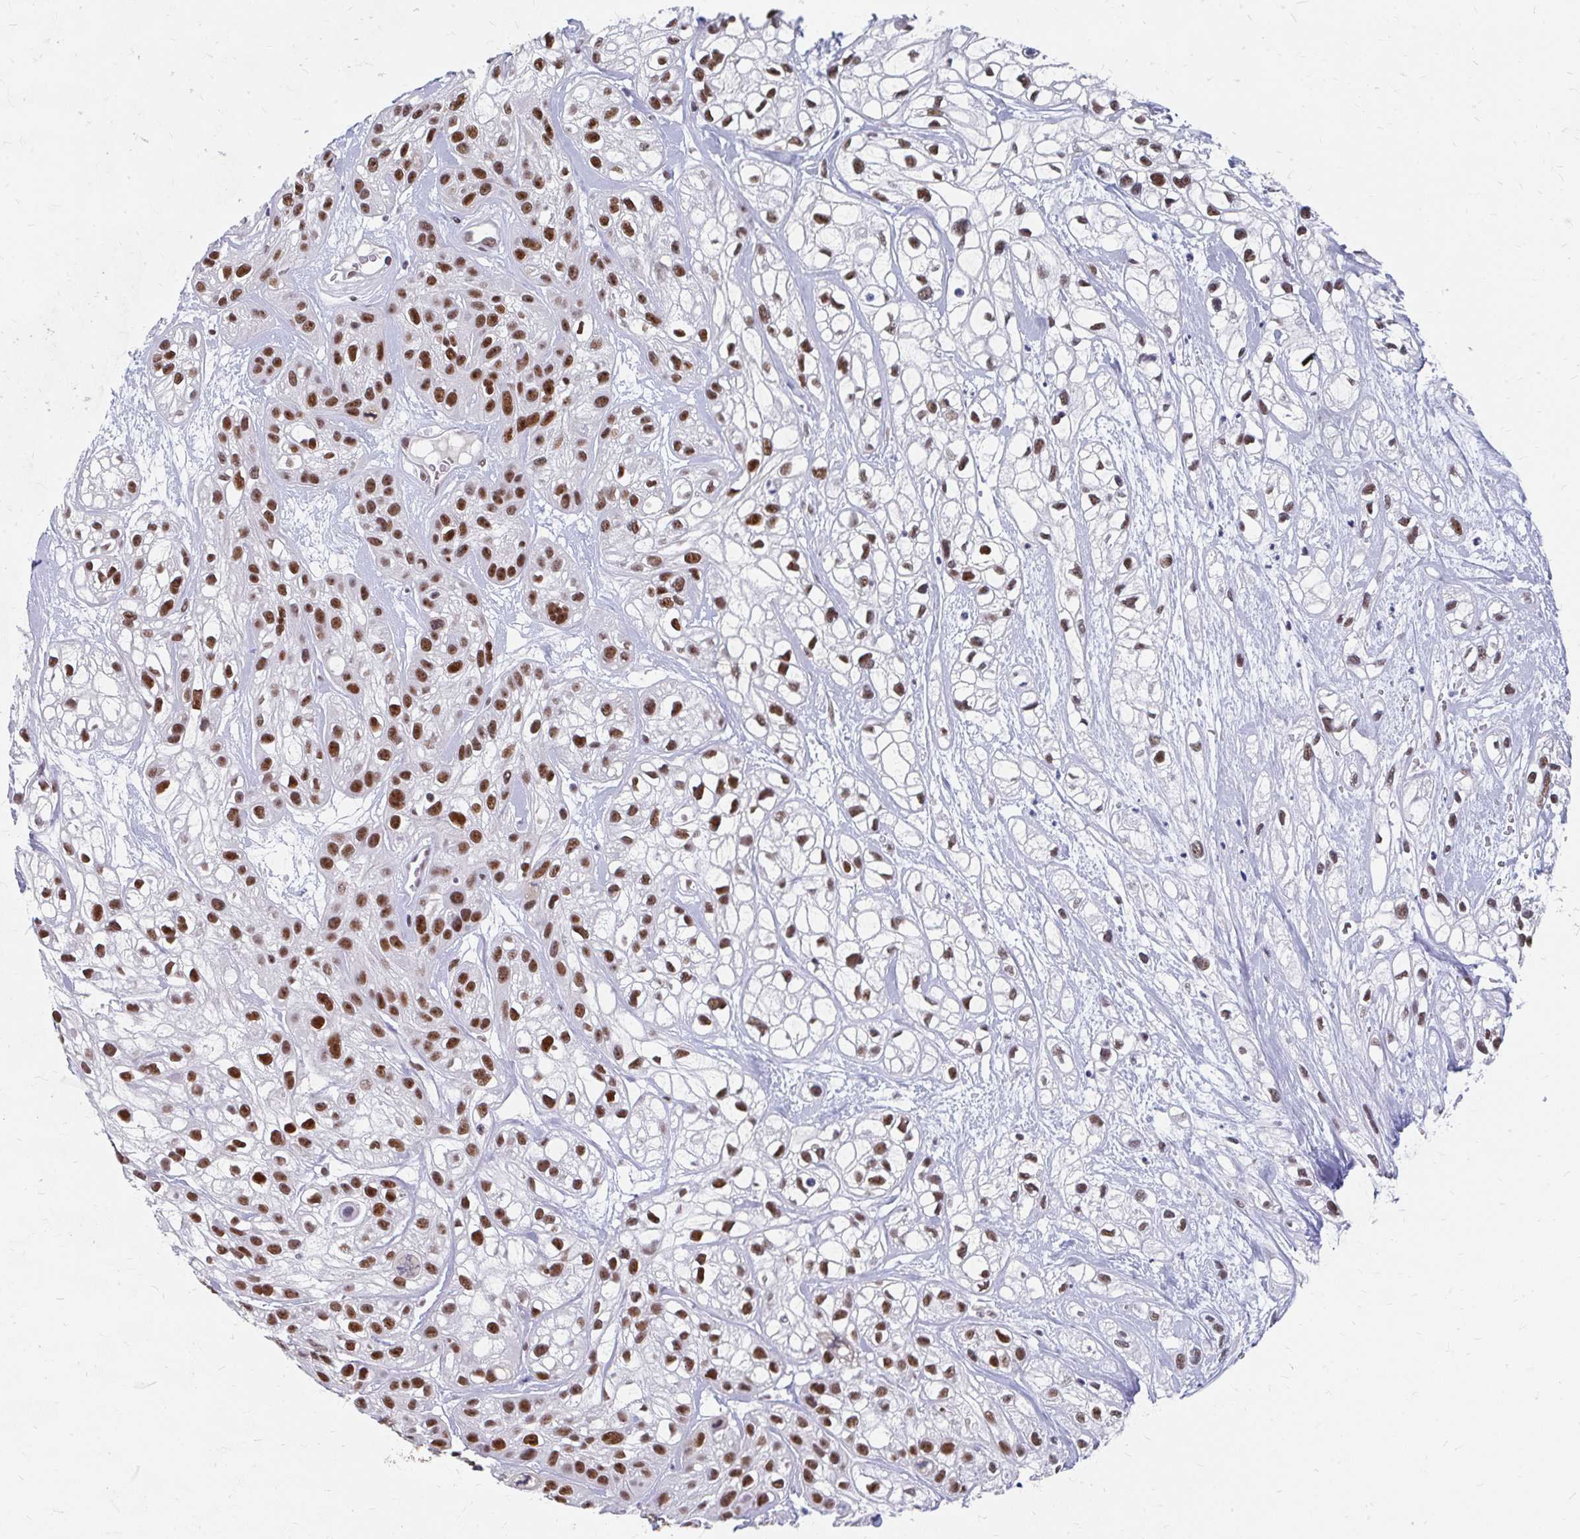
{"staining": {"intensity": "strong", "quantity": ">75%", "location": "nuclear"}, "tissue": "skin cancer", "cell_type": "Tumor cells", "image_type": "cancer", "snomed": [{"axis": "morphology", "description": "Squamous cell carcinoma, NOS"}, {"axis": "topography", "description": "Skin"}], "caption": "Immunohistochemistry (IHC) of skin cancer (squamous cell carcinoma) reveals high levels of strong nuclear positivity in about >75% of tumor cells.", "gene": "GTF2H1", "patient": {"sex": "male", "age": 82}}